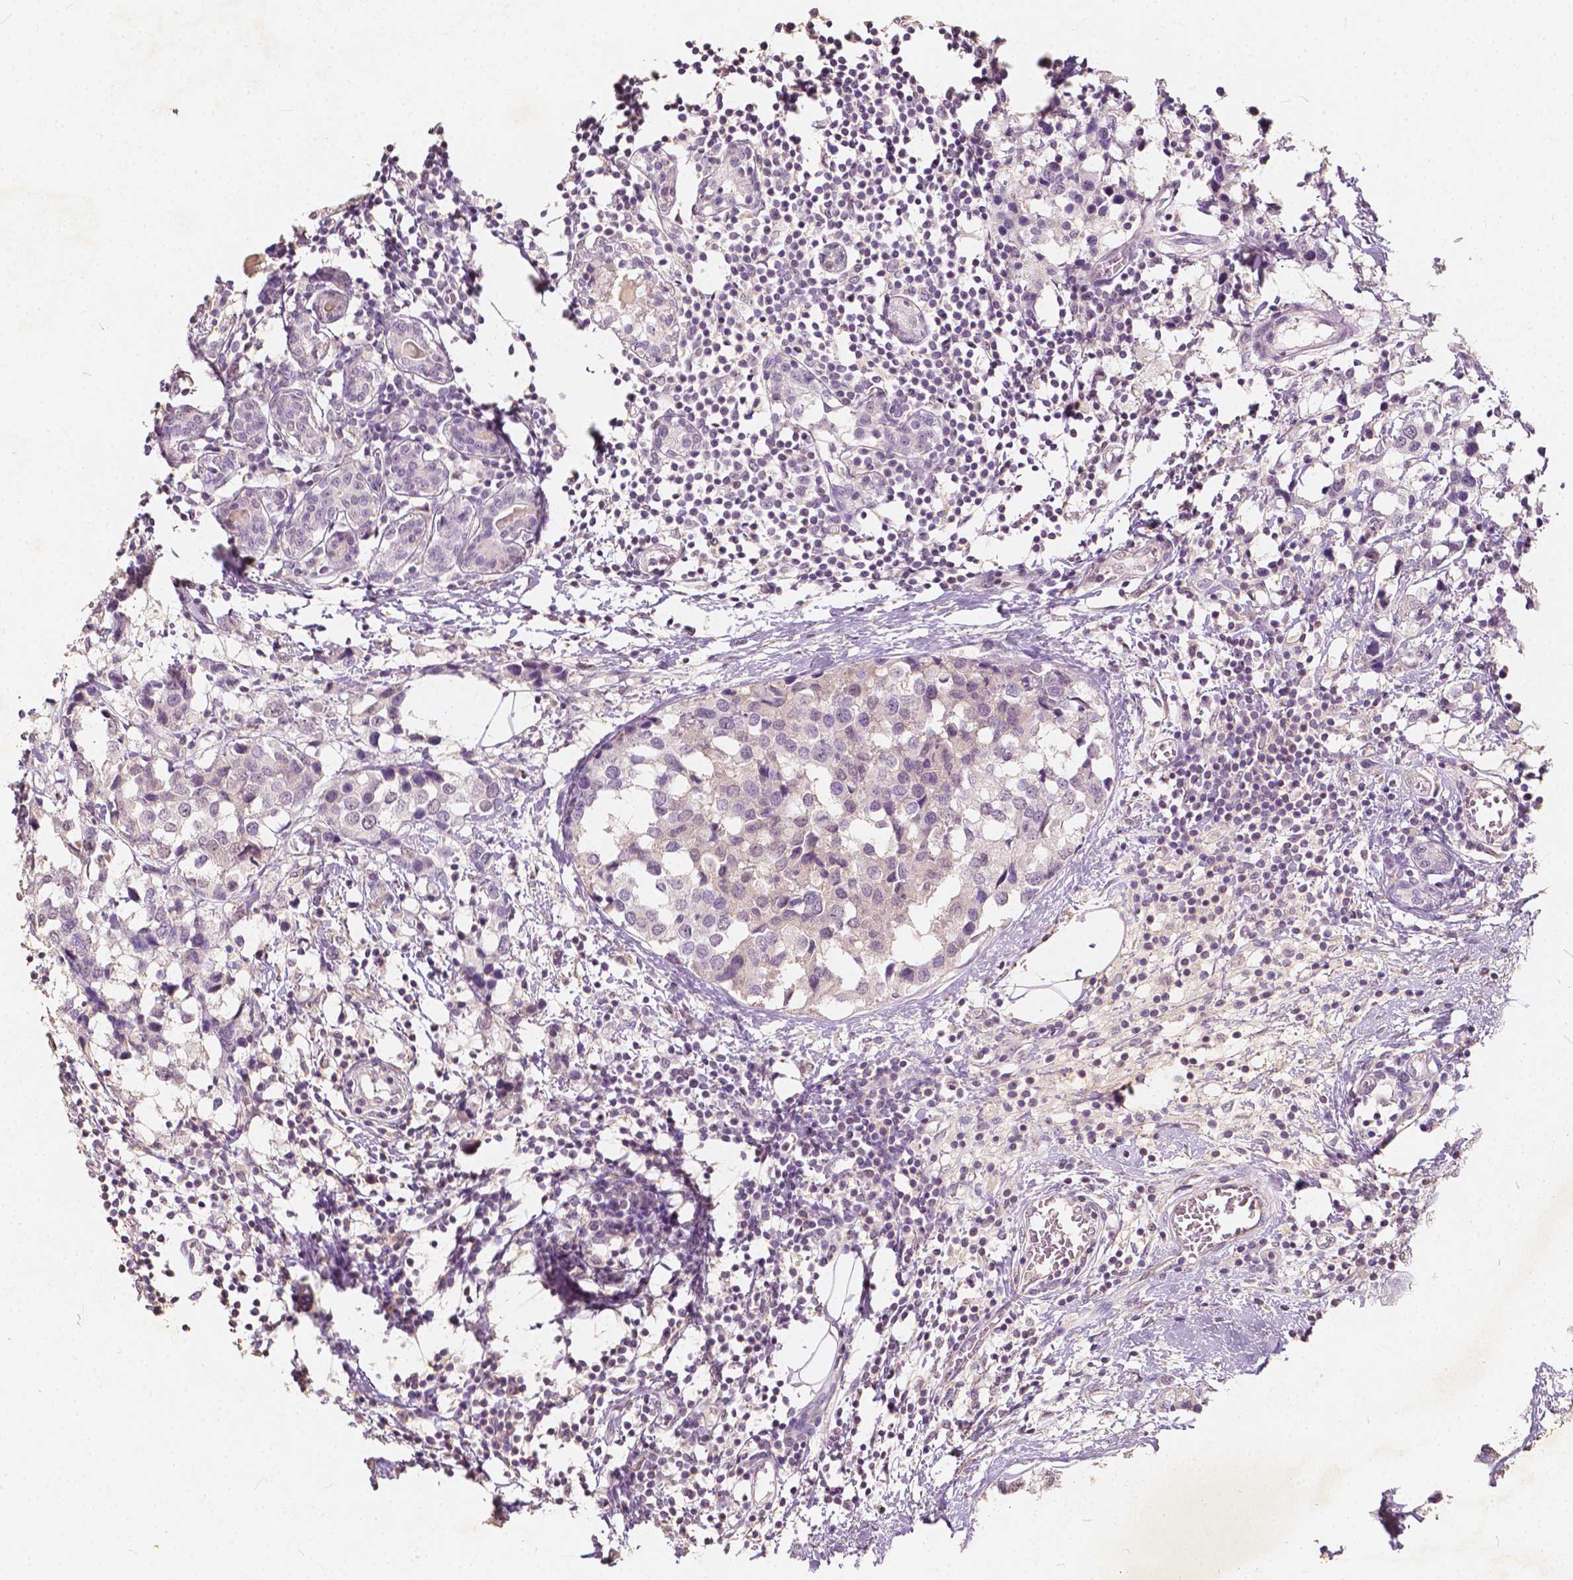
{"staining": {"intensity": "negative", "quantity": "none", "location": "none"}, "tissue": "breast cancer", "cell_type": "Tumor cells", "image_type": "cancer", "snomed": [{"axis": "morphology", "description": "Lobular carcinoma"}, {"axis": "topography", "description": "Breast"}], "caption": "Tumor cells show no significant expression in breast cancer.", "gene": "SOX15", "patient": {"sex": "female", "age": 59}}